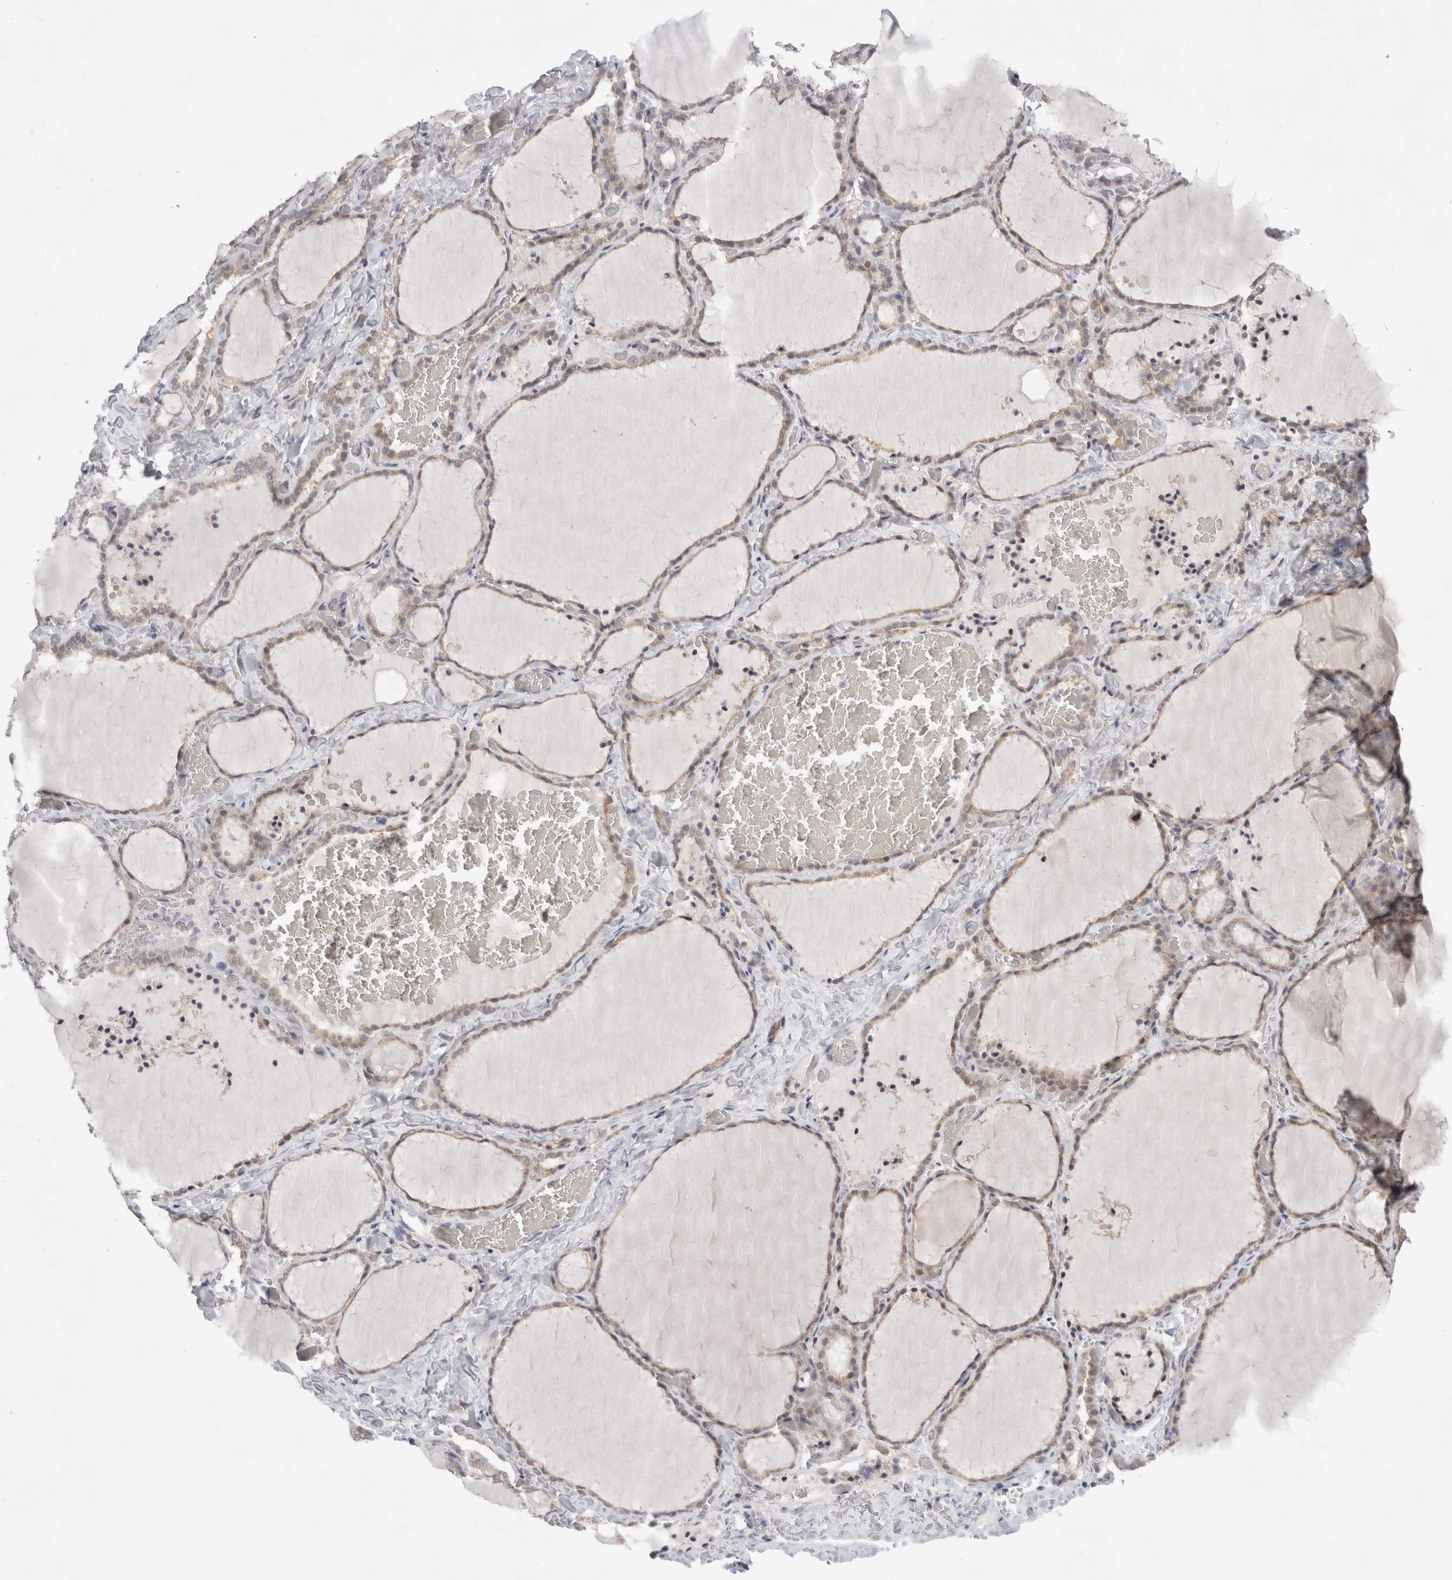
{"staining": {"intensity": "weak", "quantity": "25%-75%", "location": "cytoplasmic/membranous,nuclear"}, "tissue": "thyroid gland", "cell_type": "Glandular cells", "image_type": "normal", "snomed": [{"axis": "morphology", "description": "Normal tissue, NOS"}, {"axis": "topography", "description": "Thyroid gland"}], "caption": "The micrograph reveals a brown stain indicating the presence of a protein in the cytoplasmic/membranous,nuclear of glandular cells in thyroid gland. (Brightfield microscopy of DAB IHC at high magnification).", "gene": "TRMT1L", "patient": {"sex": "female", "age": 22}}